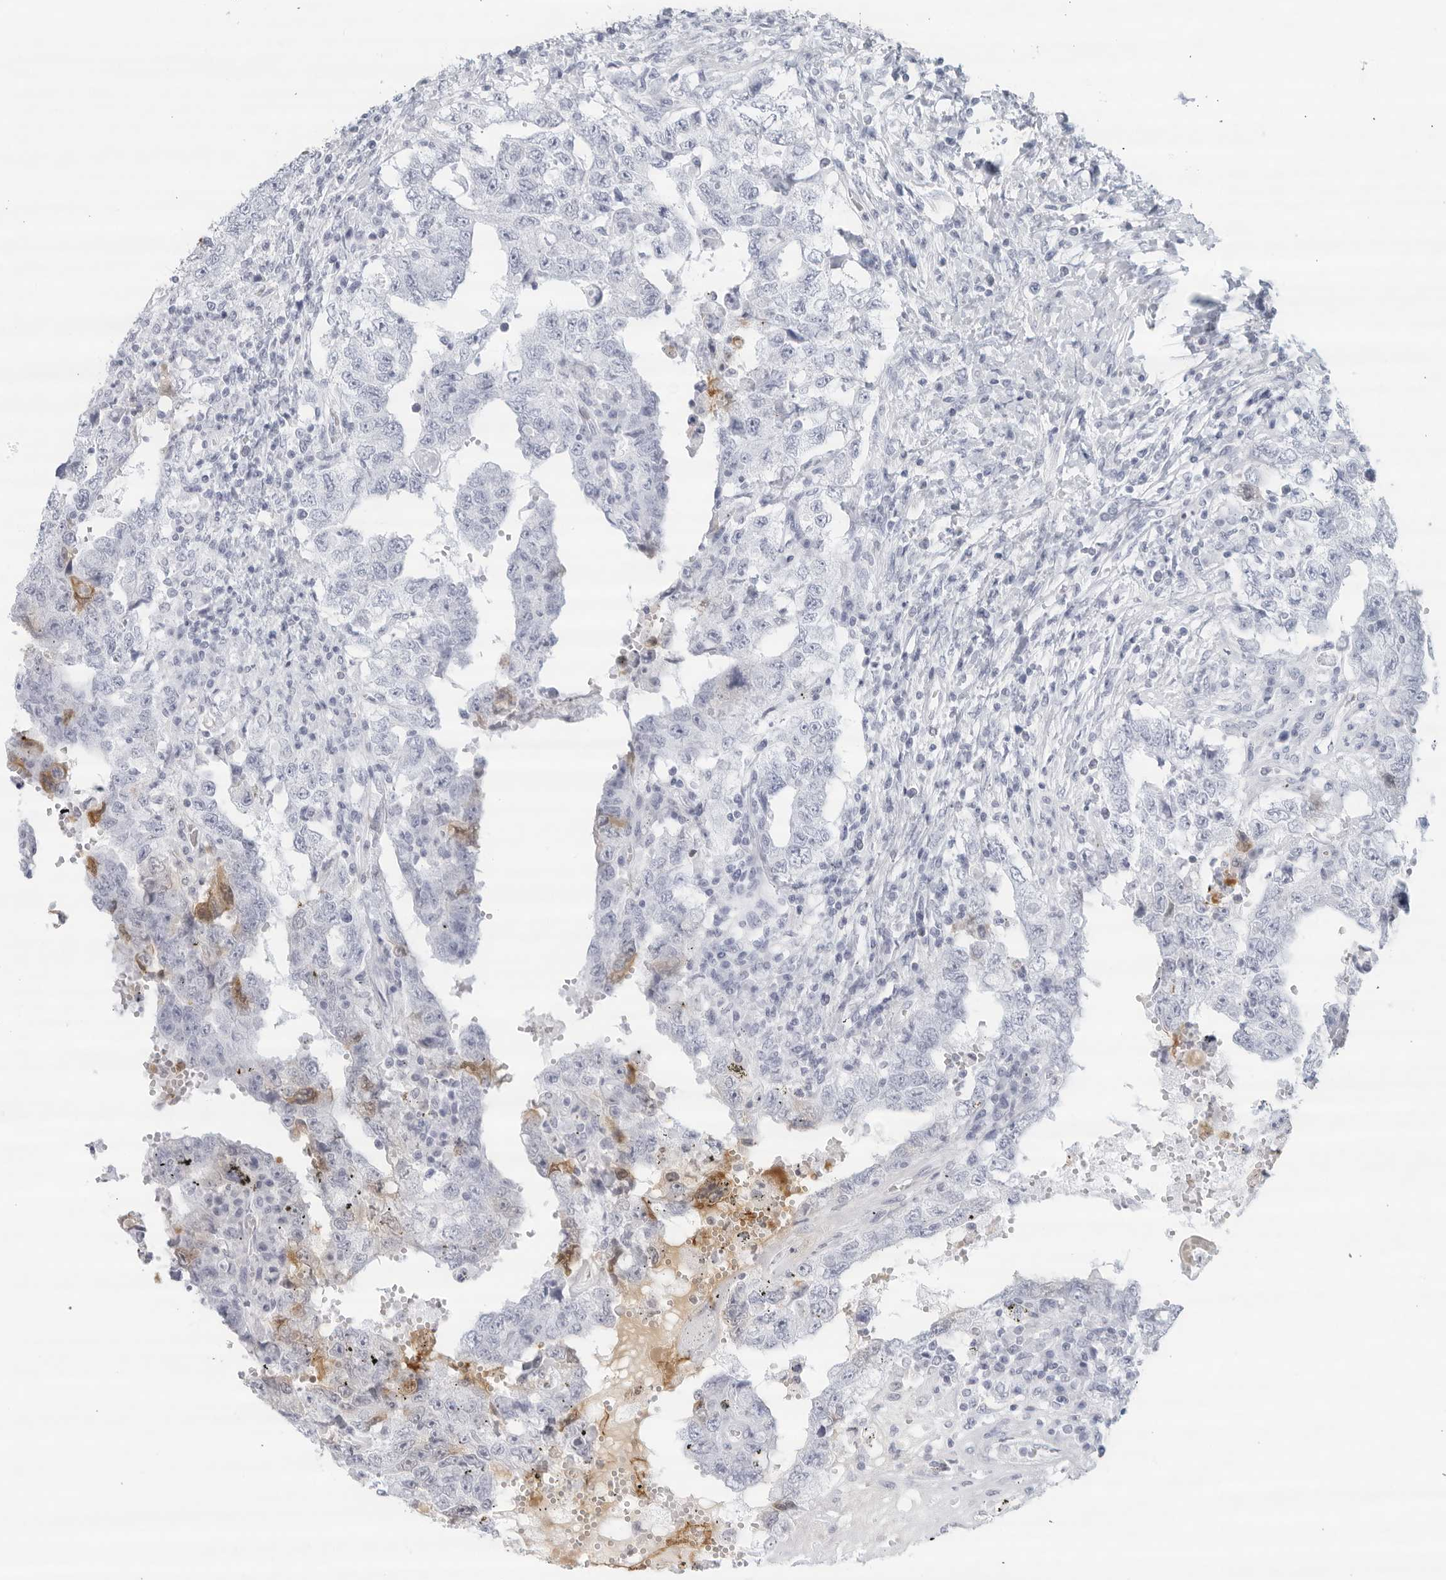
{"staining": {"intensity": "moderate", "quantity": "<25%", "location": "cytoplasmic/membranous"}, "tissue": "testis cancer", "cell_type": "Tumor cells", "image_type": "cancer", "snomed": [{"axis": "morphology", "description": "Carcinoma, Embryonal, NOS"}, {"axis": "topography", "description": "Testis"}], "caption": "Brown immunohistochemical staining in human testis cancer (embryonal carcinoma) demonstrates moderate cytoplasmic/membranous positivity in about <25% of tumor cells.", "gene": "FGG", "patient": {"sex": "male", "age": 26}}